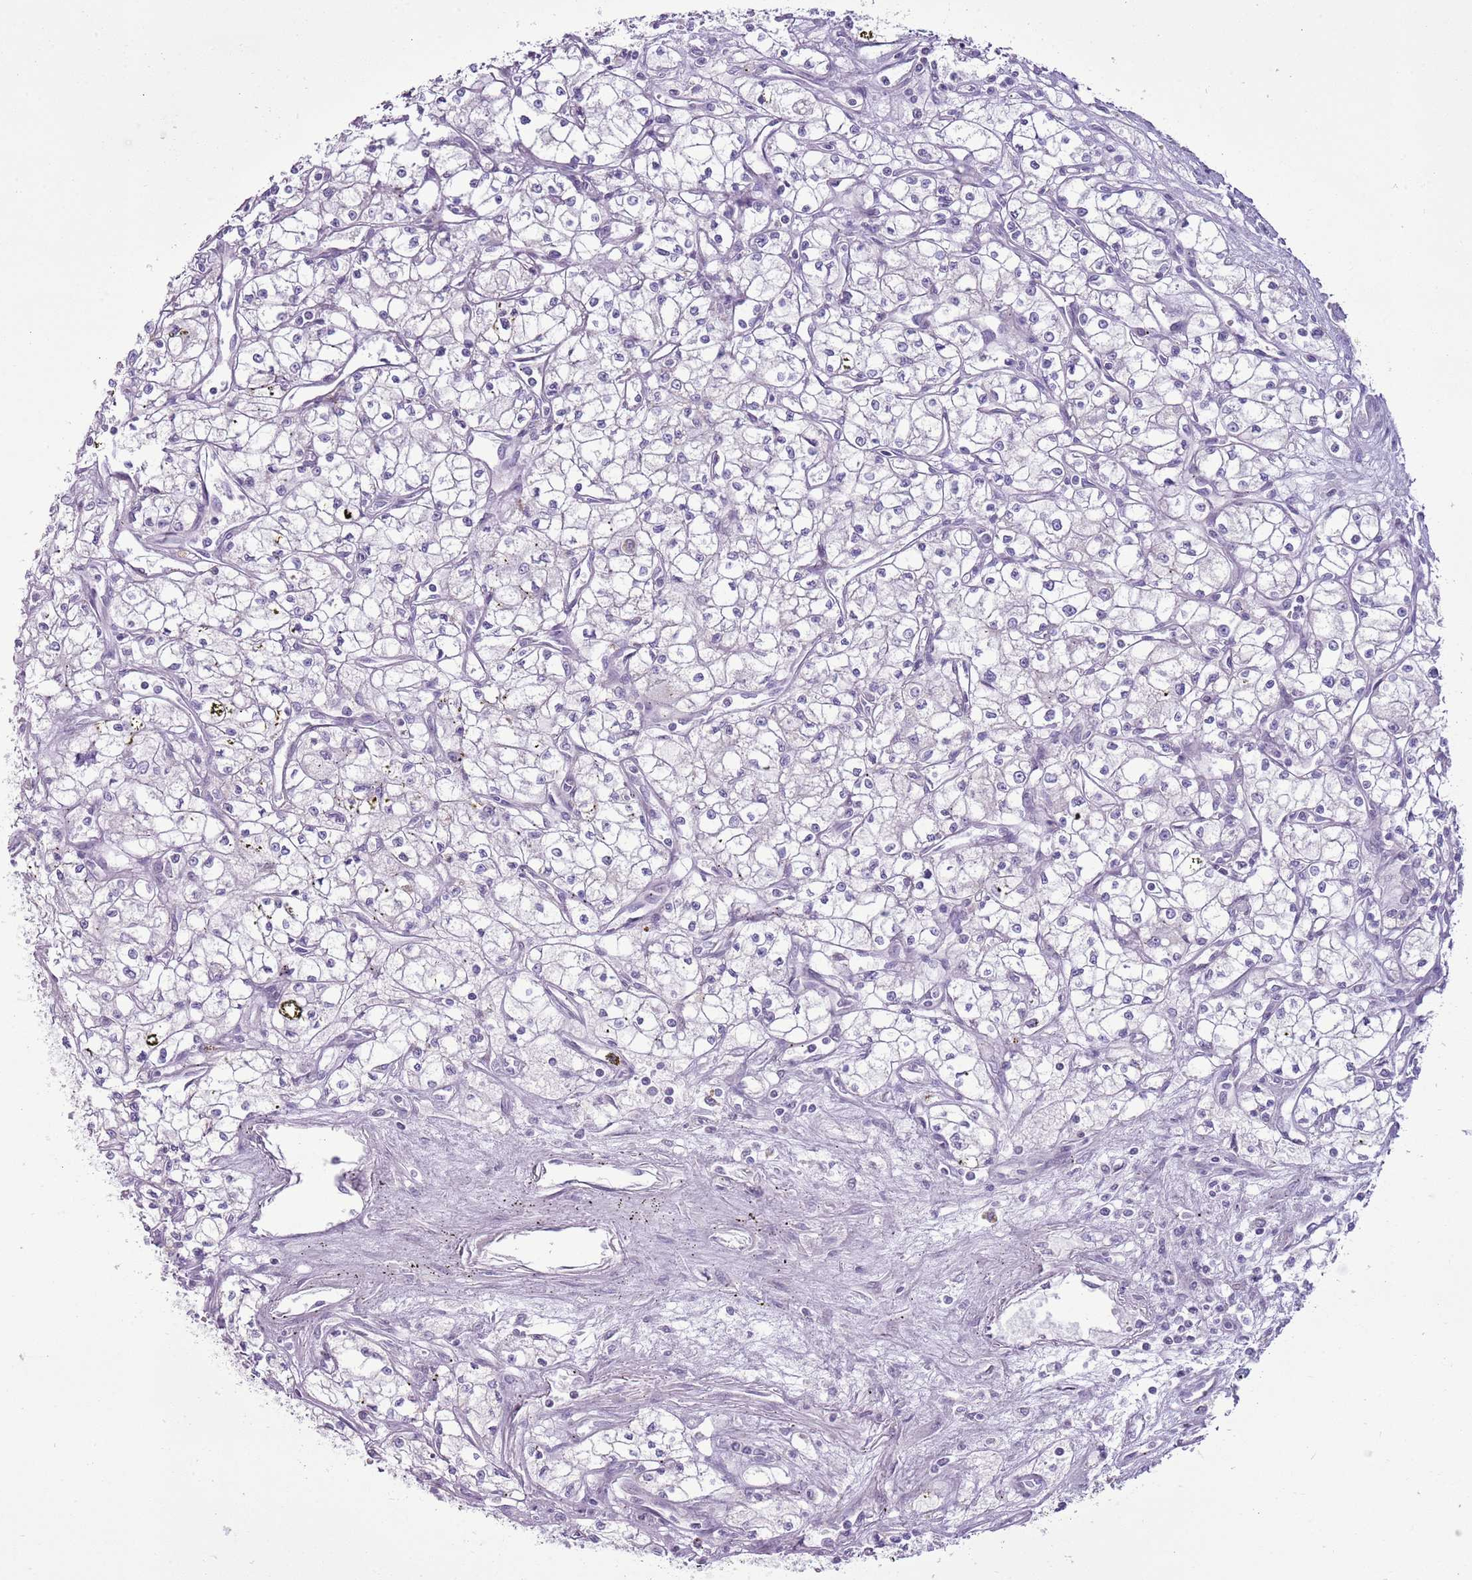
{"staining": {"intensity": "negative", "quantity": "none", "location": "none"}, "tissue": "renal cancer", "cell_type": "Tumor cells", "image_type": "cancer", "snomed": [{"axis": "morphology", "description": "Adenocarcinoma, NOS"}, {"axis": "topography", "description": "Kidney"}], "caption": "Immunohistochemistry histopathology image of human renal cancer stained for a protein (brown), which shows no positivity in tumor cells.", "gene": "RPL3L", "patient": {"sex": "male", "age": 59}}